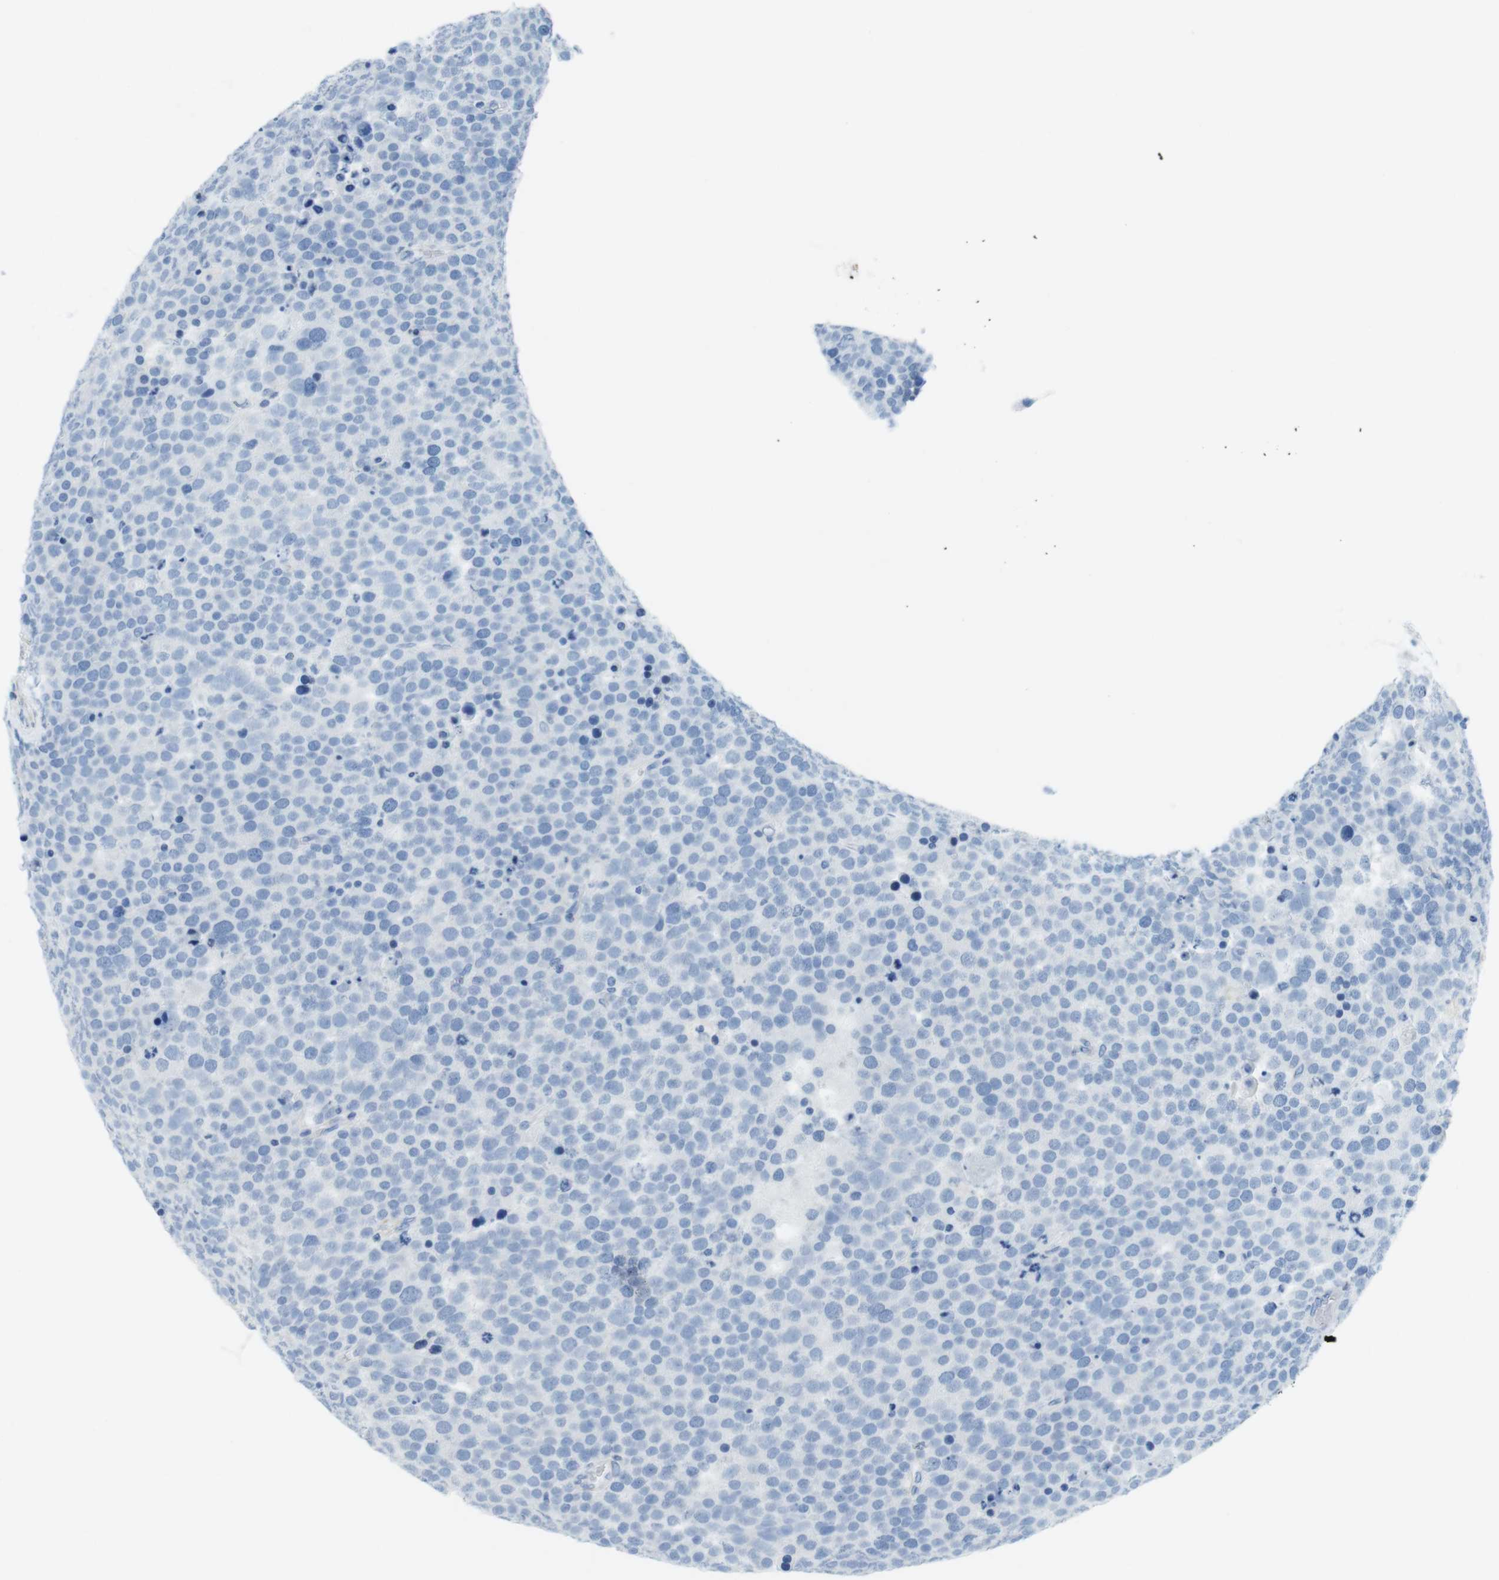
{"staining": {"intensity": "negative", "quantity": "none", "location": "none"}, "tissue": "testis cancer", "cell_type": "Tumor cells", "image_type": "cancer", "snomed": [{"axis": "morphology", "description": "Seminoma, NOS"}, {"axis": "topography", "description": "Testis"}], "caption": "A high-resolution photomicrograph shows immunohistochemistry staining of testis cancer, which shows no significant positivity in tumor cells.", "gene": "ASIC5", "patient": {"sex": "male", "age": 71}}